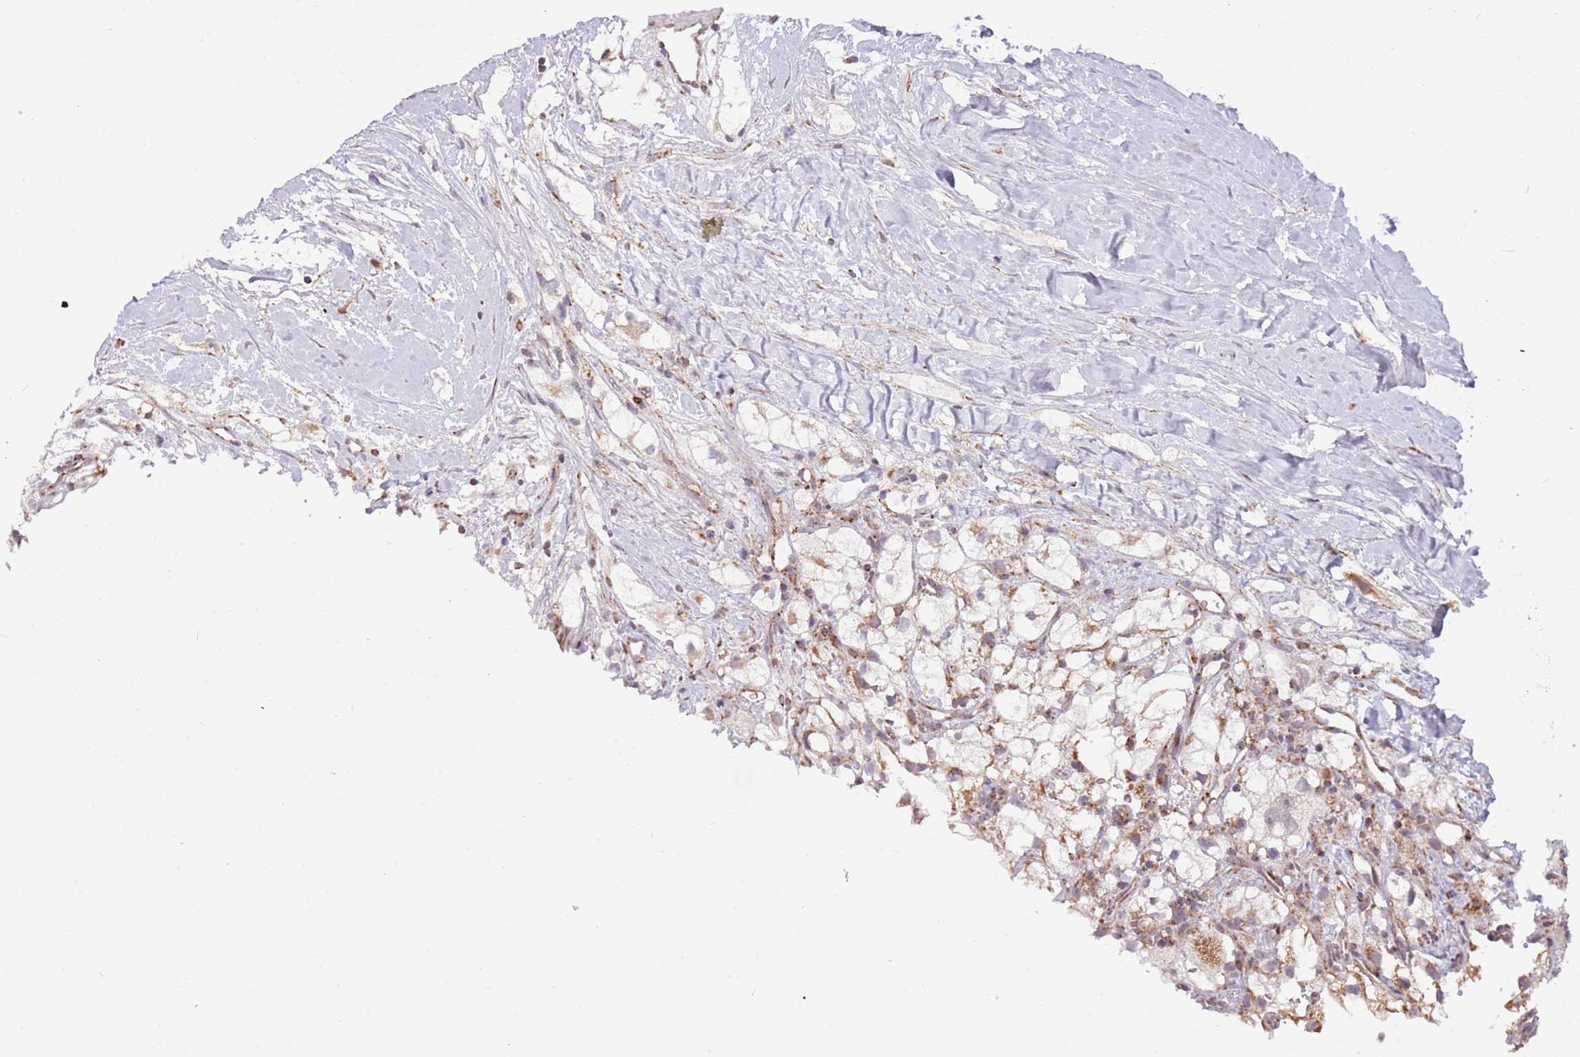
{"staining": {"intensity": "weak", "quantity": "<25%", "location": "cytoplasmic/membranous"}, "tissue": "renal cancer", "cell_type": "Tumor cells", "image_type": "cancer", "snomed": [{"axis": "morphology", "description": "Adenocarcinoma, NOS"}, {"axis": "topography", "description": "Kidney"}], "caption": "Protein analysis of adenocarcinoma (renal) demonstrates no significant positivity in tumor cells. Nuclei are stained in blue.", "gene": "LHX6", "patient": {"sex": "male", "age": 59}}